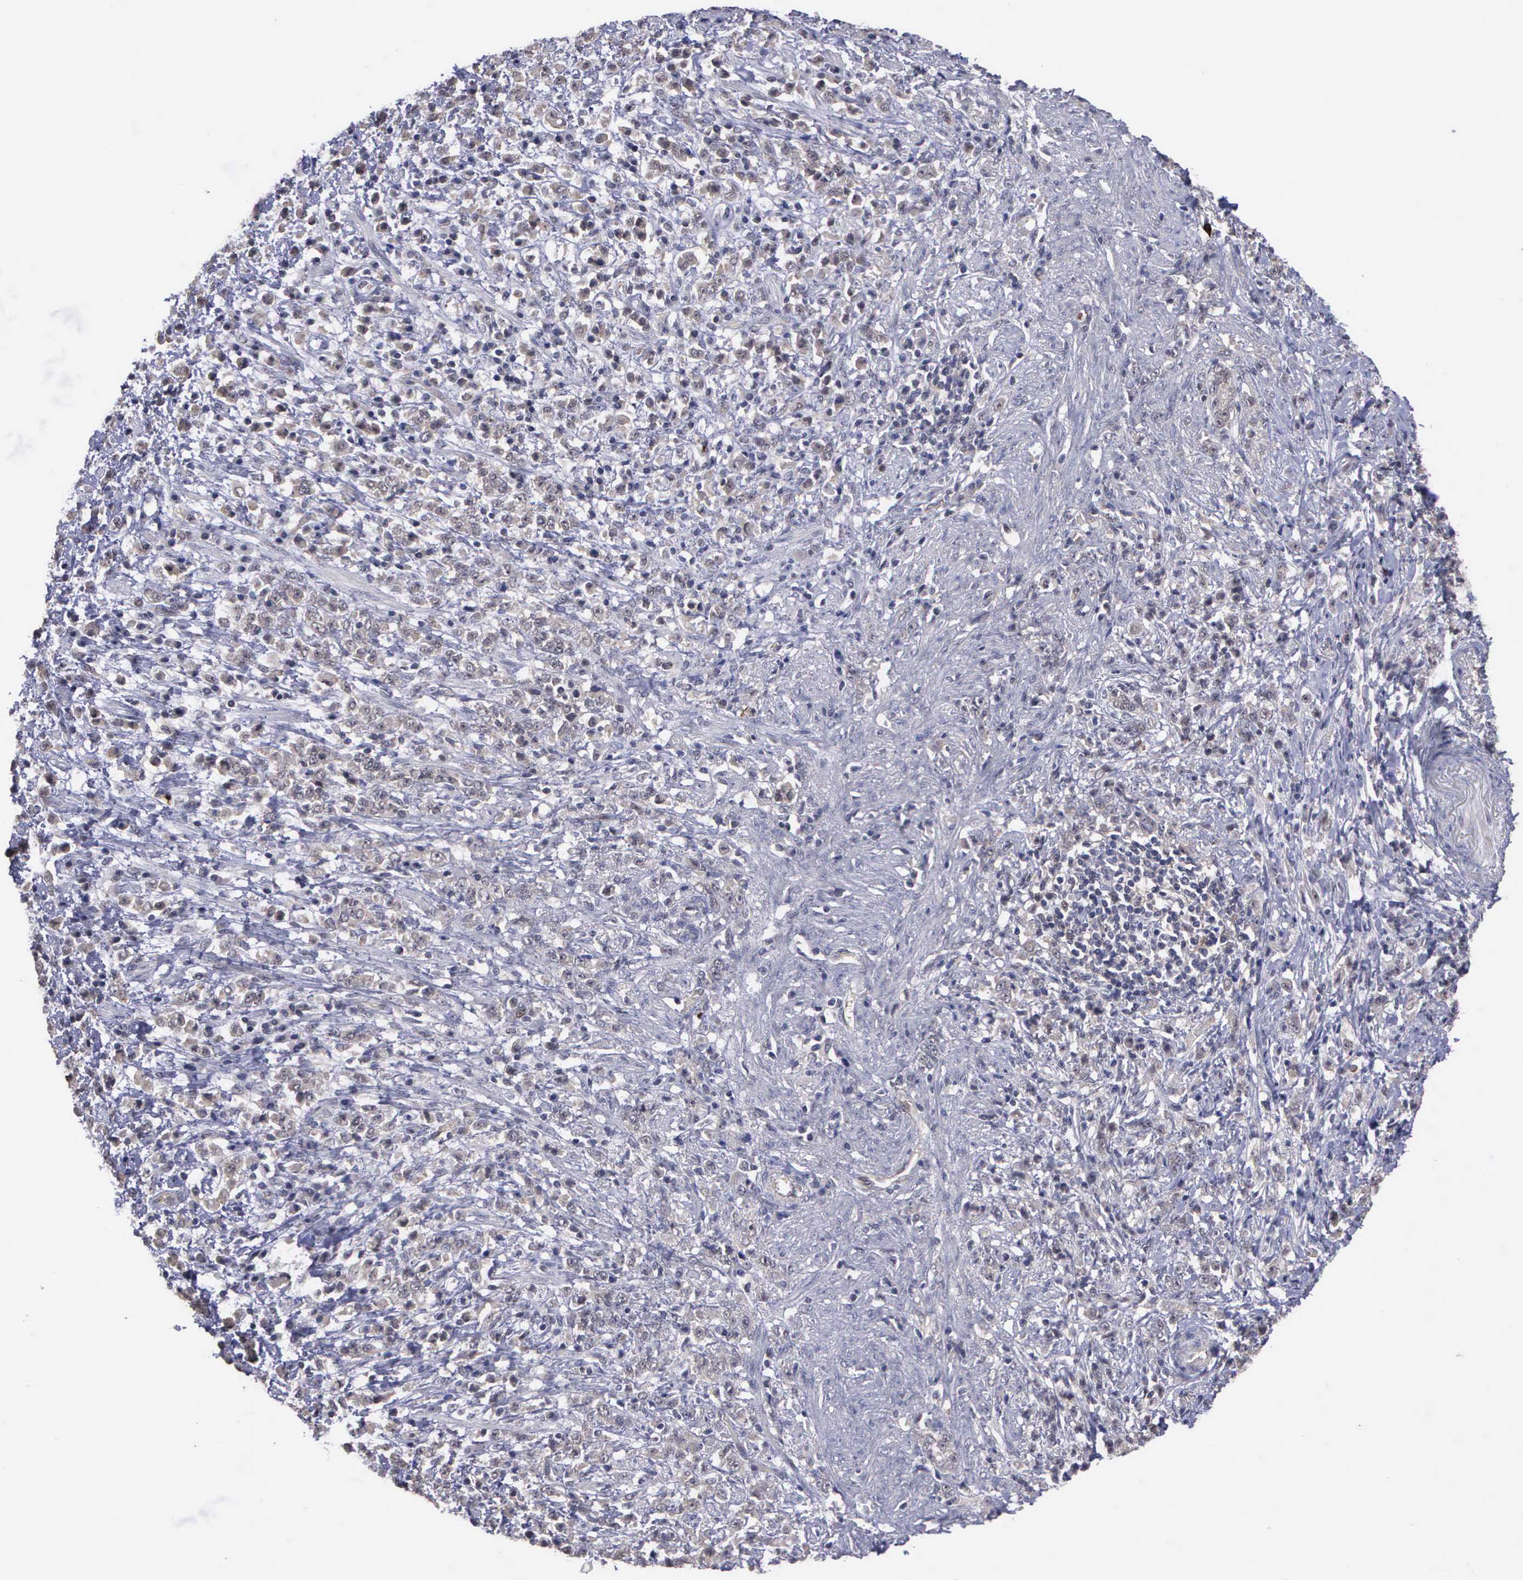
{"staining": {"intensity": "weak", "quantity": "25%-75%", "location": "cytoplasmic/membranous"}, "tissue": "stomach cancer", "cell_type": "Tumor cells", "image_type": "cancer", "snomed": [{"axis": "morphology", "description": "Adenocarcinoma, NOS"}, {"axis": "topography", "description": "Stomach, lower"}], "caption": "The photomicrograph exhibits a brown stain indicating the presence of a protein in the cytoplasmic/membranous of tumor cells in adenocarcinoma (stomach). The staining was performed using DAB (3,3'-diaminobenzidine), with brown indicating positive protein expression. Nuclei are stained blue with hematoxylin.", "gene": "MAP3K9", "patient": {"sex": "male", "age": 88}}